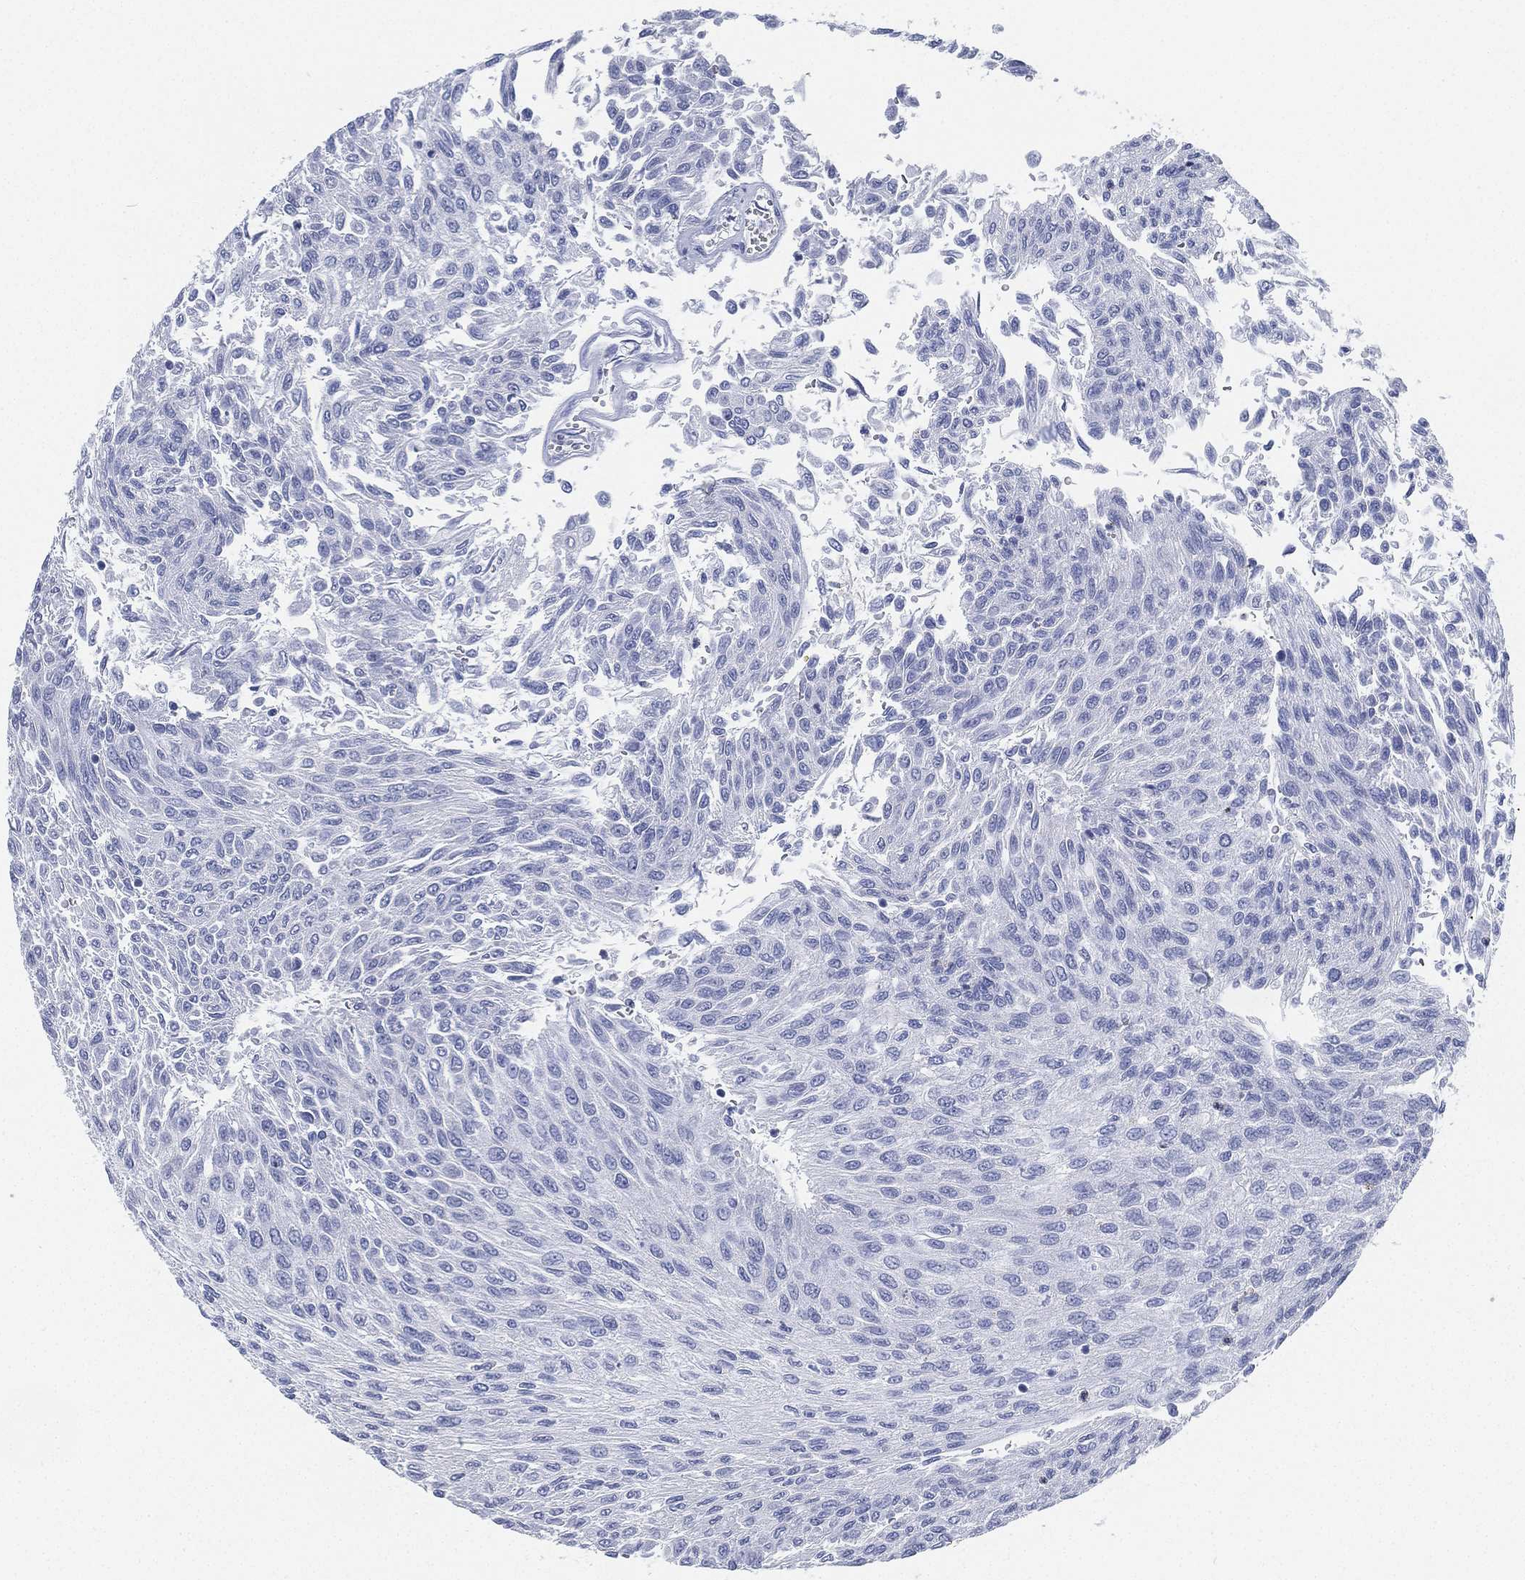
{"staining": {"intensity": "negative", "quantity": "none", "location": "none"}, "tissue": "urothelial cancer", "cell_type": "Tumor cells", "image_type": "cancer", "snomed": [{"axis": "morphology", "description": "Urothelial carcinoma, Low grade"}, {"axis": "topography", "description": "Urinary bladder"}], "caption": "This is an IHC image of human urothelial carcinoma (low-grade). There is no positivity in tumor cells.", "gene": "DEFB121", "patient": {"sex": "male", "age": 78}}